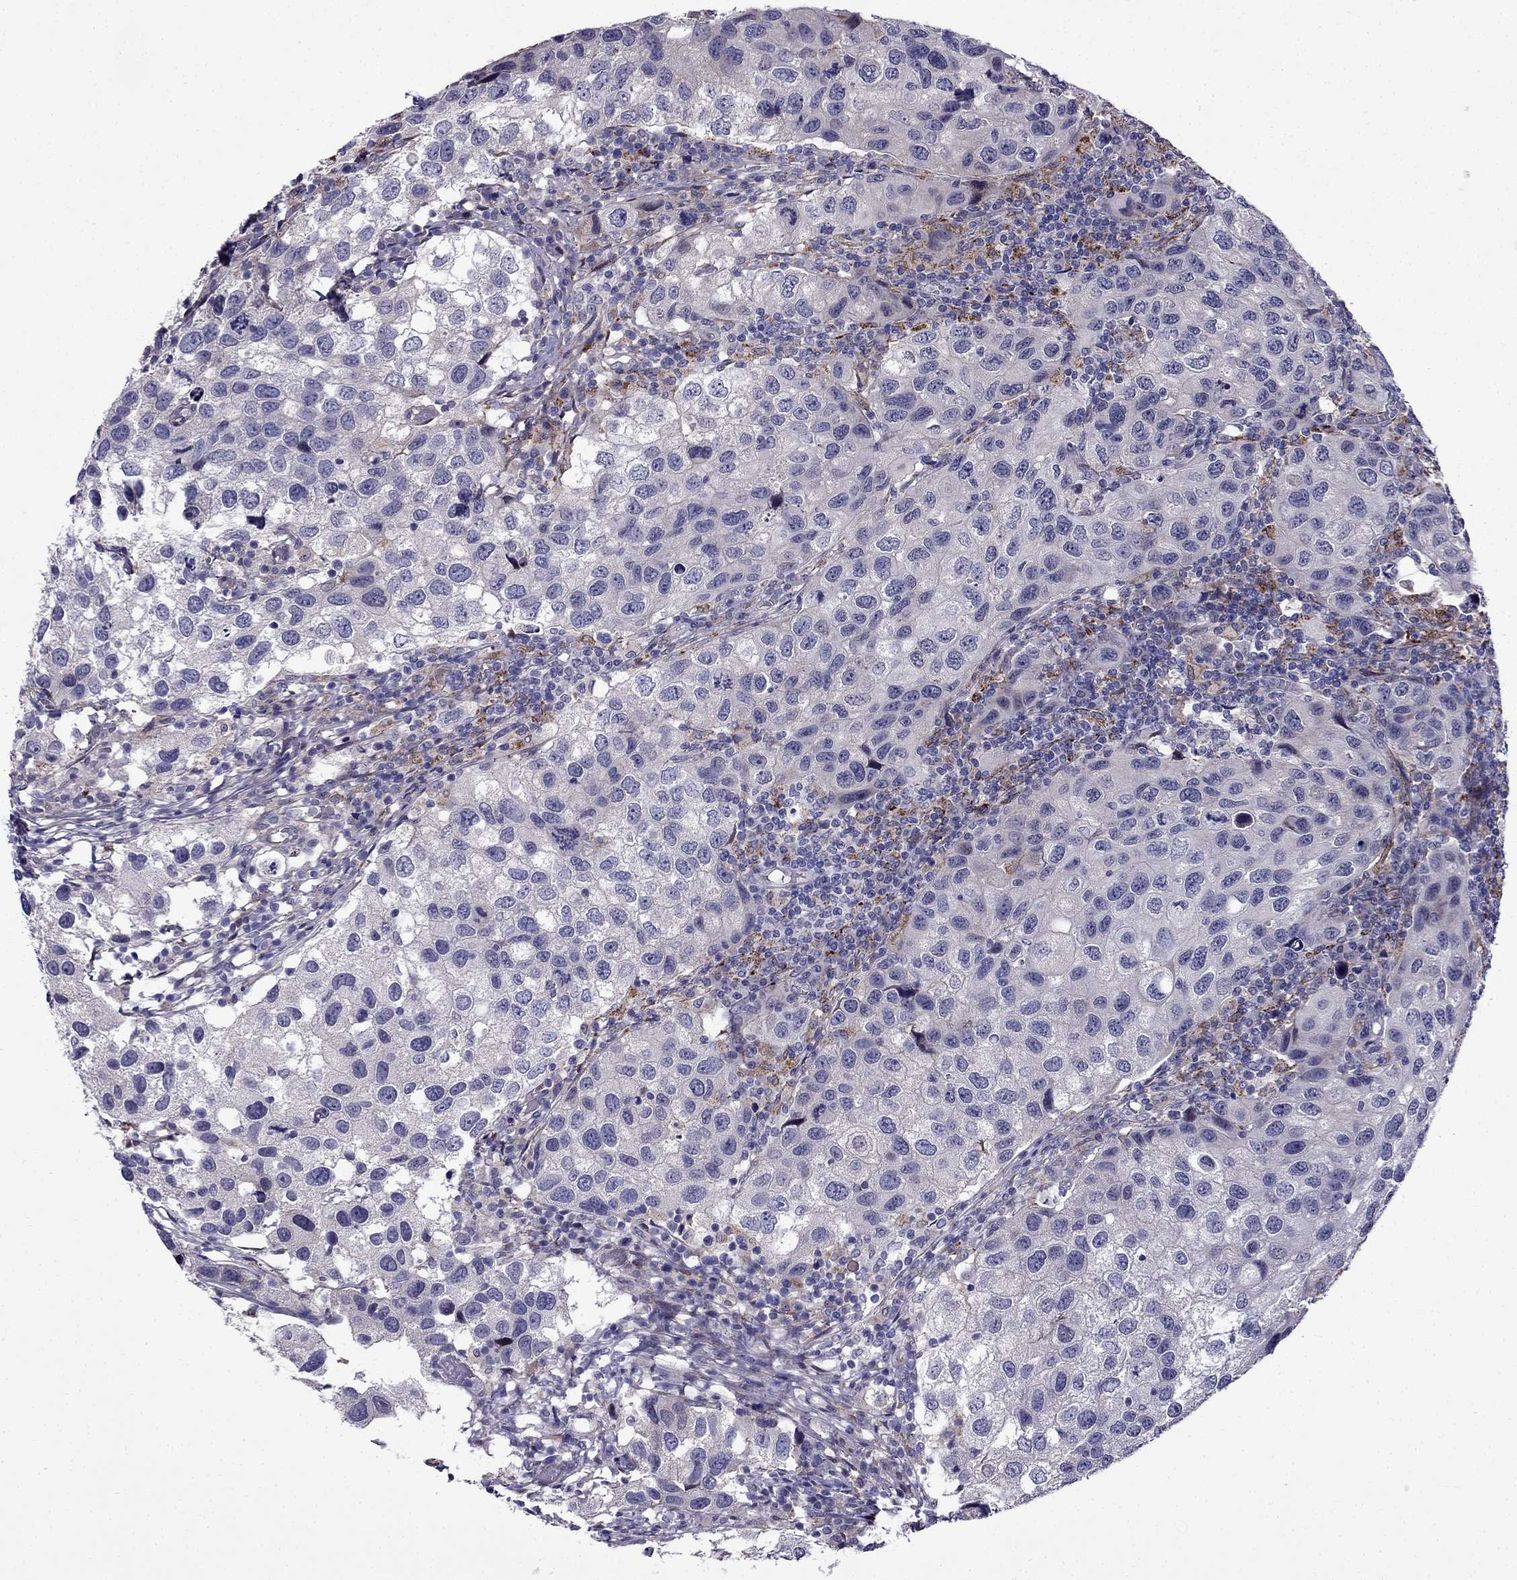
{"staining": {"intensity": "negative", "quantity": "none", "location": "none"}, "tissue": "urothelial cancer", "cell_type": "Tumor cells", "image_type": "cancer", "snomed": [{"axis": "morphology", "description": "Urothelial carcinoma, High grade"}, {"axis": "topography", "description": "Urinary bladder"}], "caption": "Micrograph shows no significant protein positivity in tumor cells of urothelial carcinoma (high-grade).", "gene": "PI16", "patient": {"sex": "male", "age": 79}}